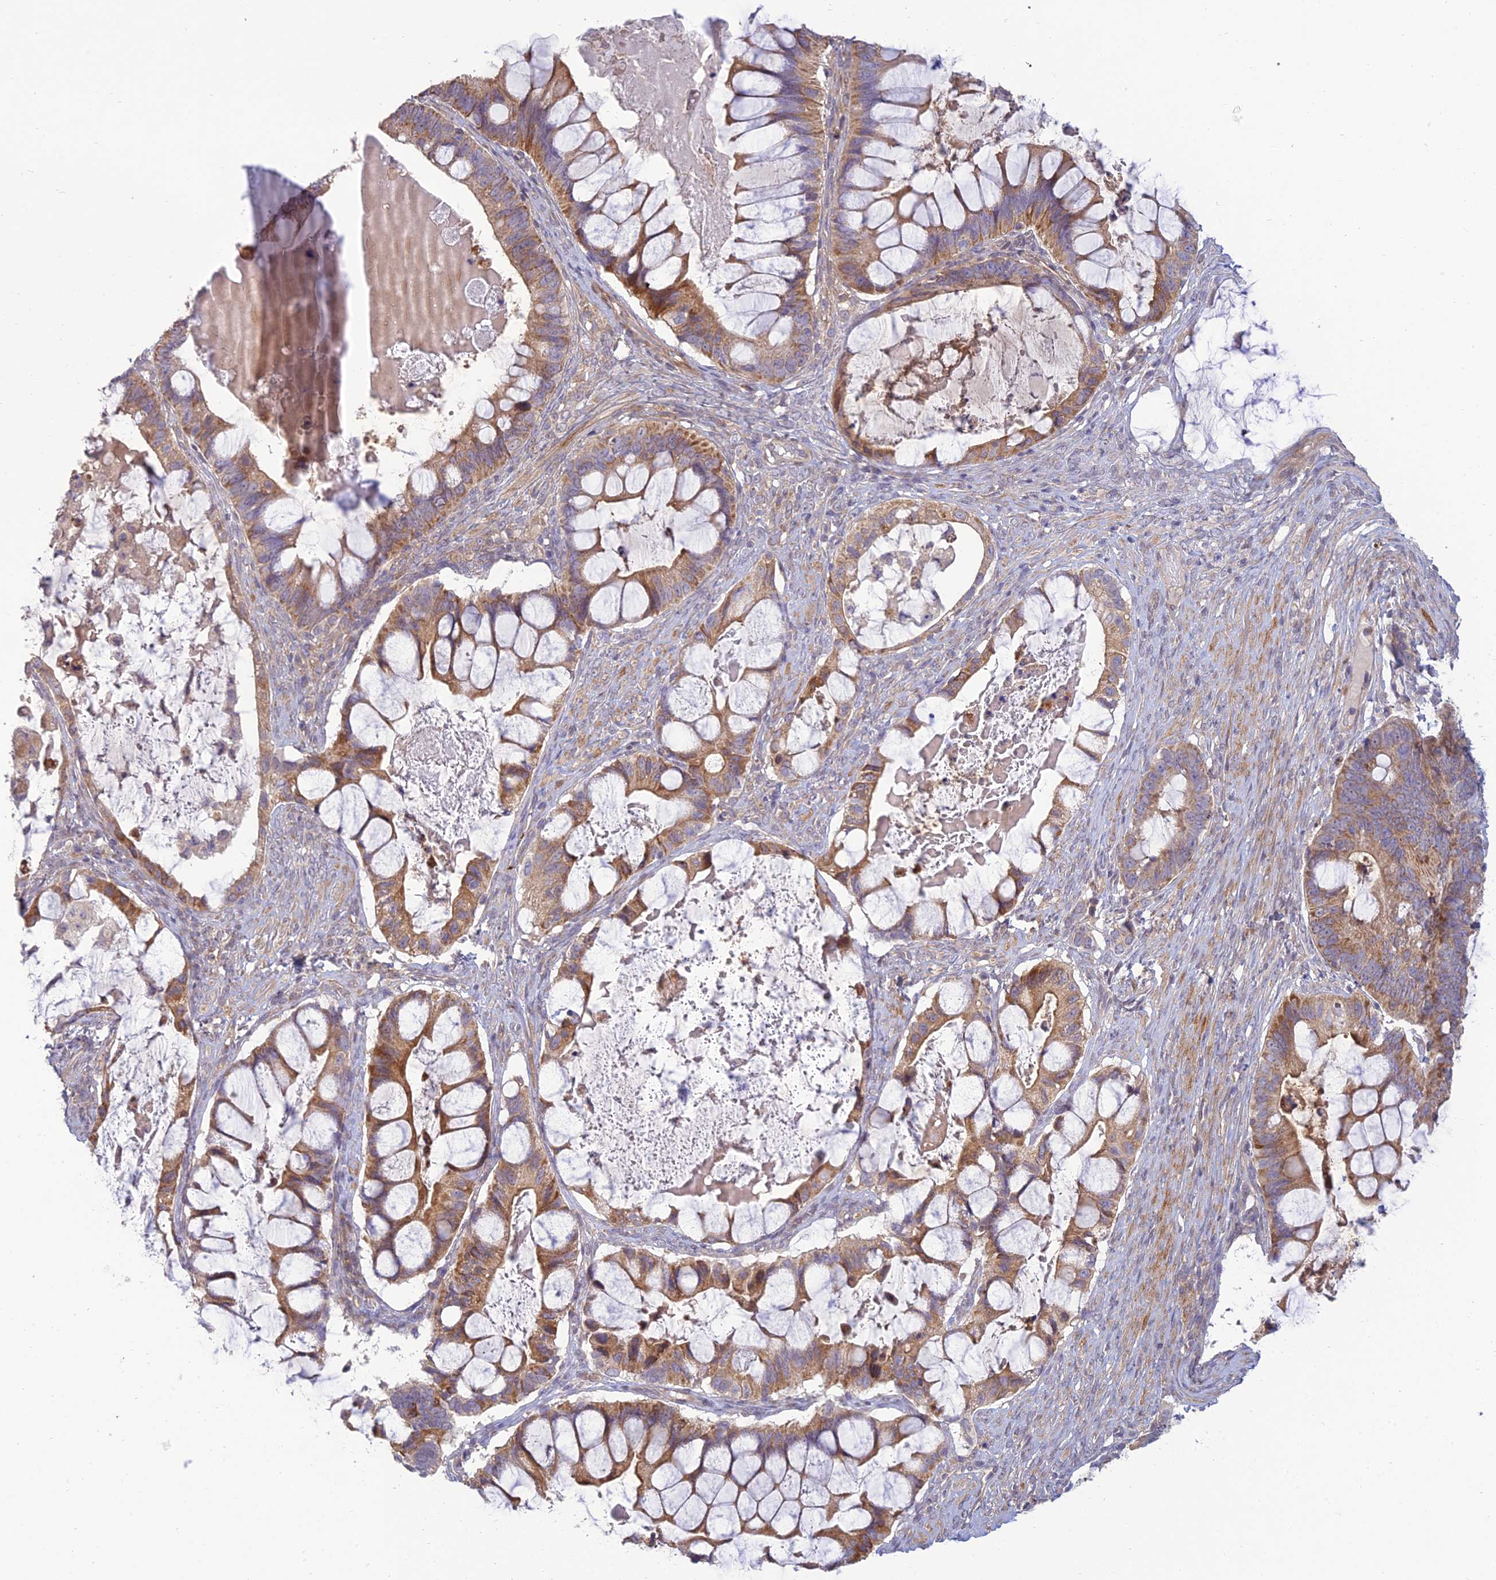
{"staining": {"intensity": "moderate", "quantity": ">75%", "location": "cytoplasmic/membranous"}, "tissue": "ovarian cancer", "cell_type": "Tumor cells", "image_type": "cancer", "snomed": [{"axis": "morphology", "description": "Cystadenocarcinoma, mucinous, NOS"}, {"axis": "topography", "description": "Ovary"}], "caption": "An image showing moderate cytoplasmic/membranous expression in about >75% of tumor cells in ovarian mucinous cystadenocarcinoma, as visualized by brown immunohistochemical staining.", "gene": "C3orf20", "patient": {"sex": "female", "age": 61}}